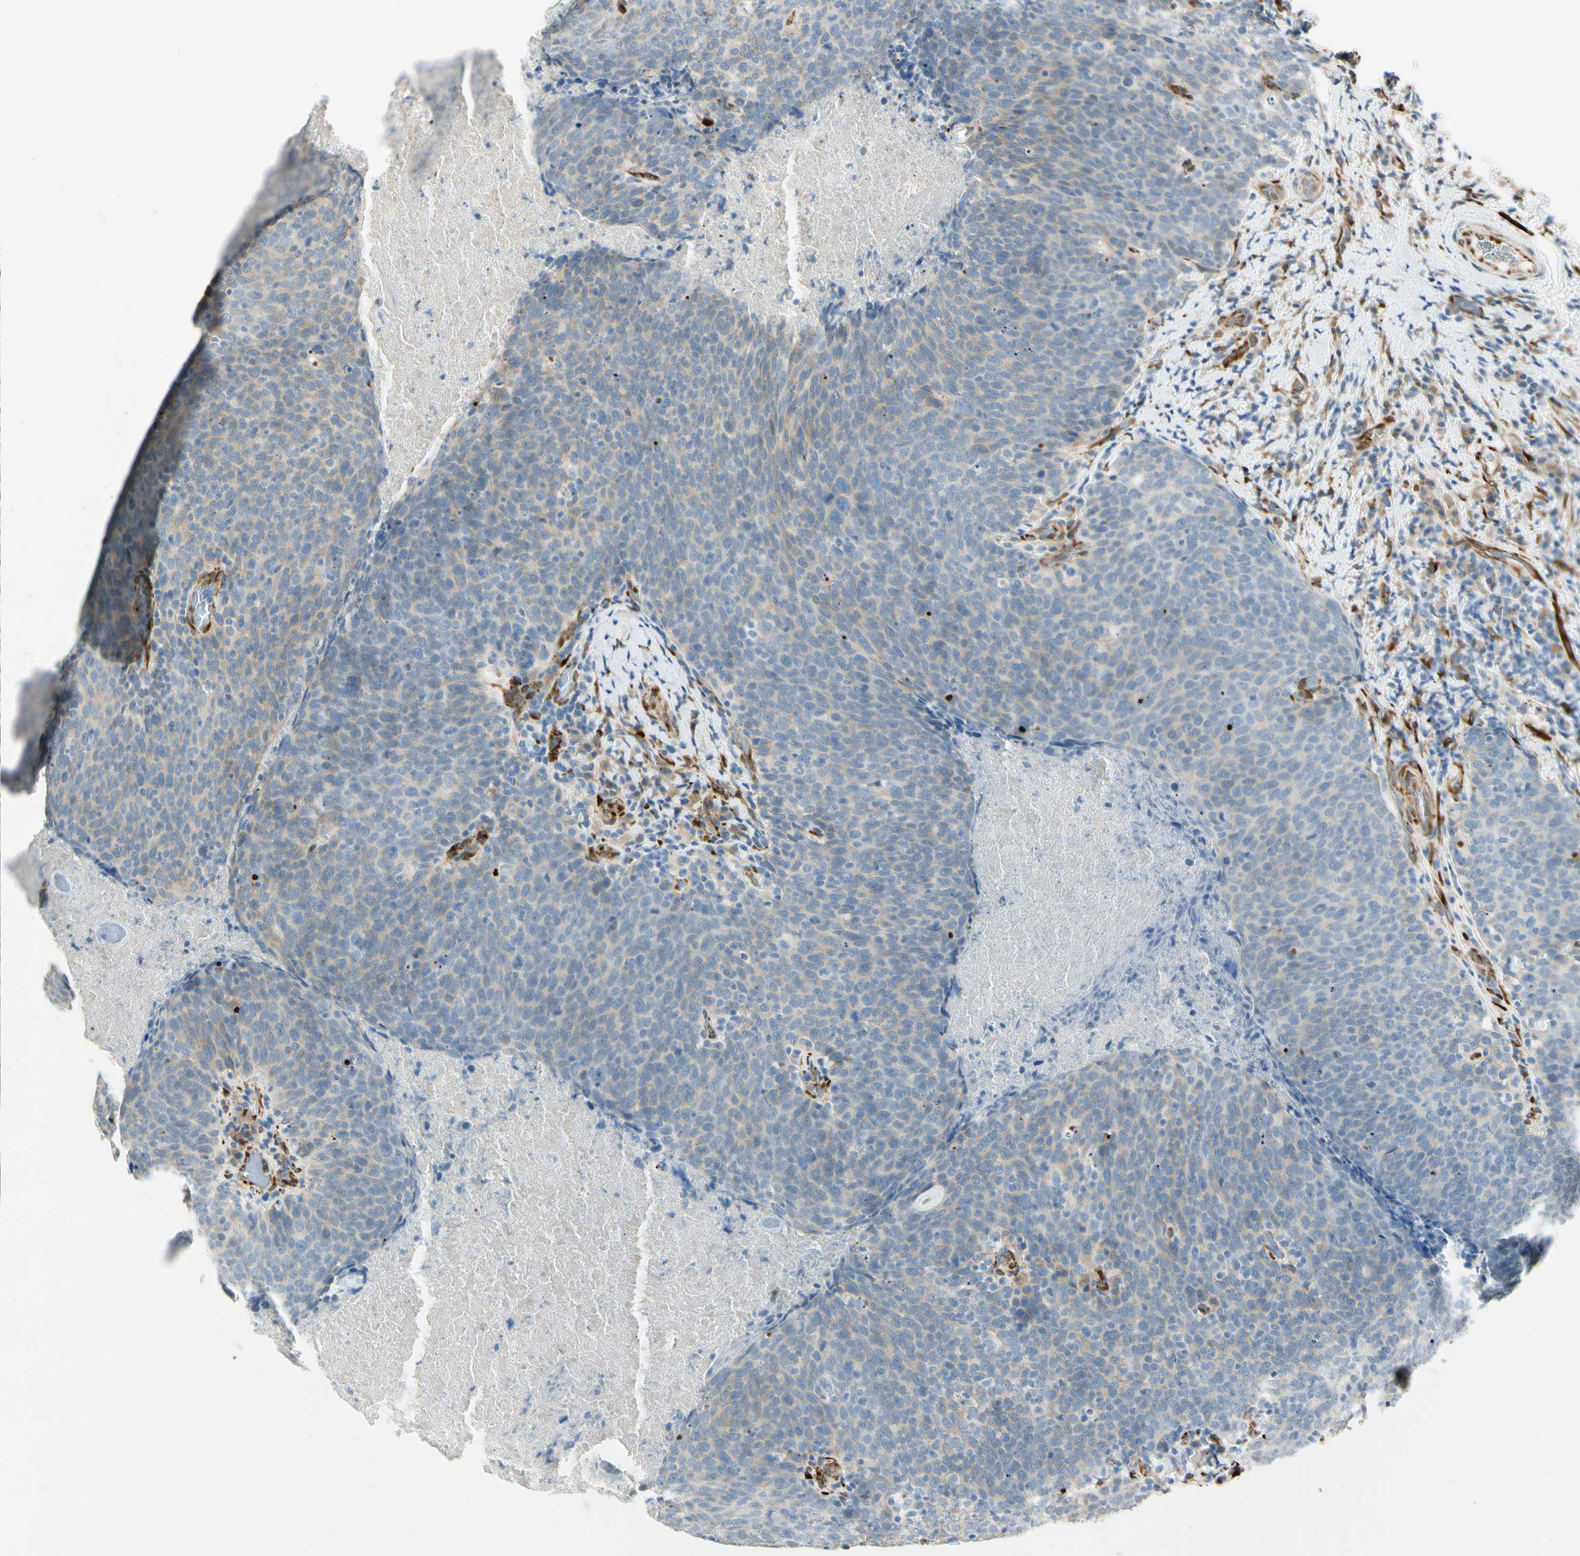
{"staining": {"intensity": "weak", "quantity": "25%-75%", "location": "cytoplasmic/membranous"}, "tissue": "head and neck cancer", "cell_type": "Tumor cells", "image_type": "cancer", "snomed": [{"axis": "morphology", "description": "Squamous cell carcinoma, NOS"}, {"axis": "morphology", "description": "Squamous cell carcinoma, metastatic, NOS"}, {"axis": "topography", "description": "Lymph node"}, {"axis": "topography", "description": "Head-Neck"}], "caption": "Weak cytoplasmic/membranous expression for a protein is seen in approximately 25%-75% of tumor cells of squamous cell carcinoma (head and neck) using IHC.", "gene": "FKBP7", "patient": {"sex": "male", "age": 62}}